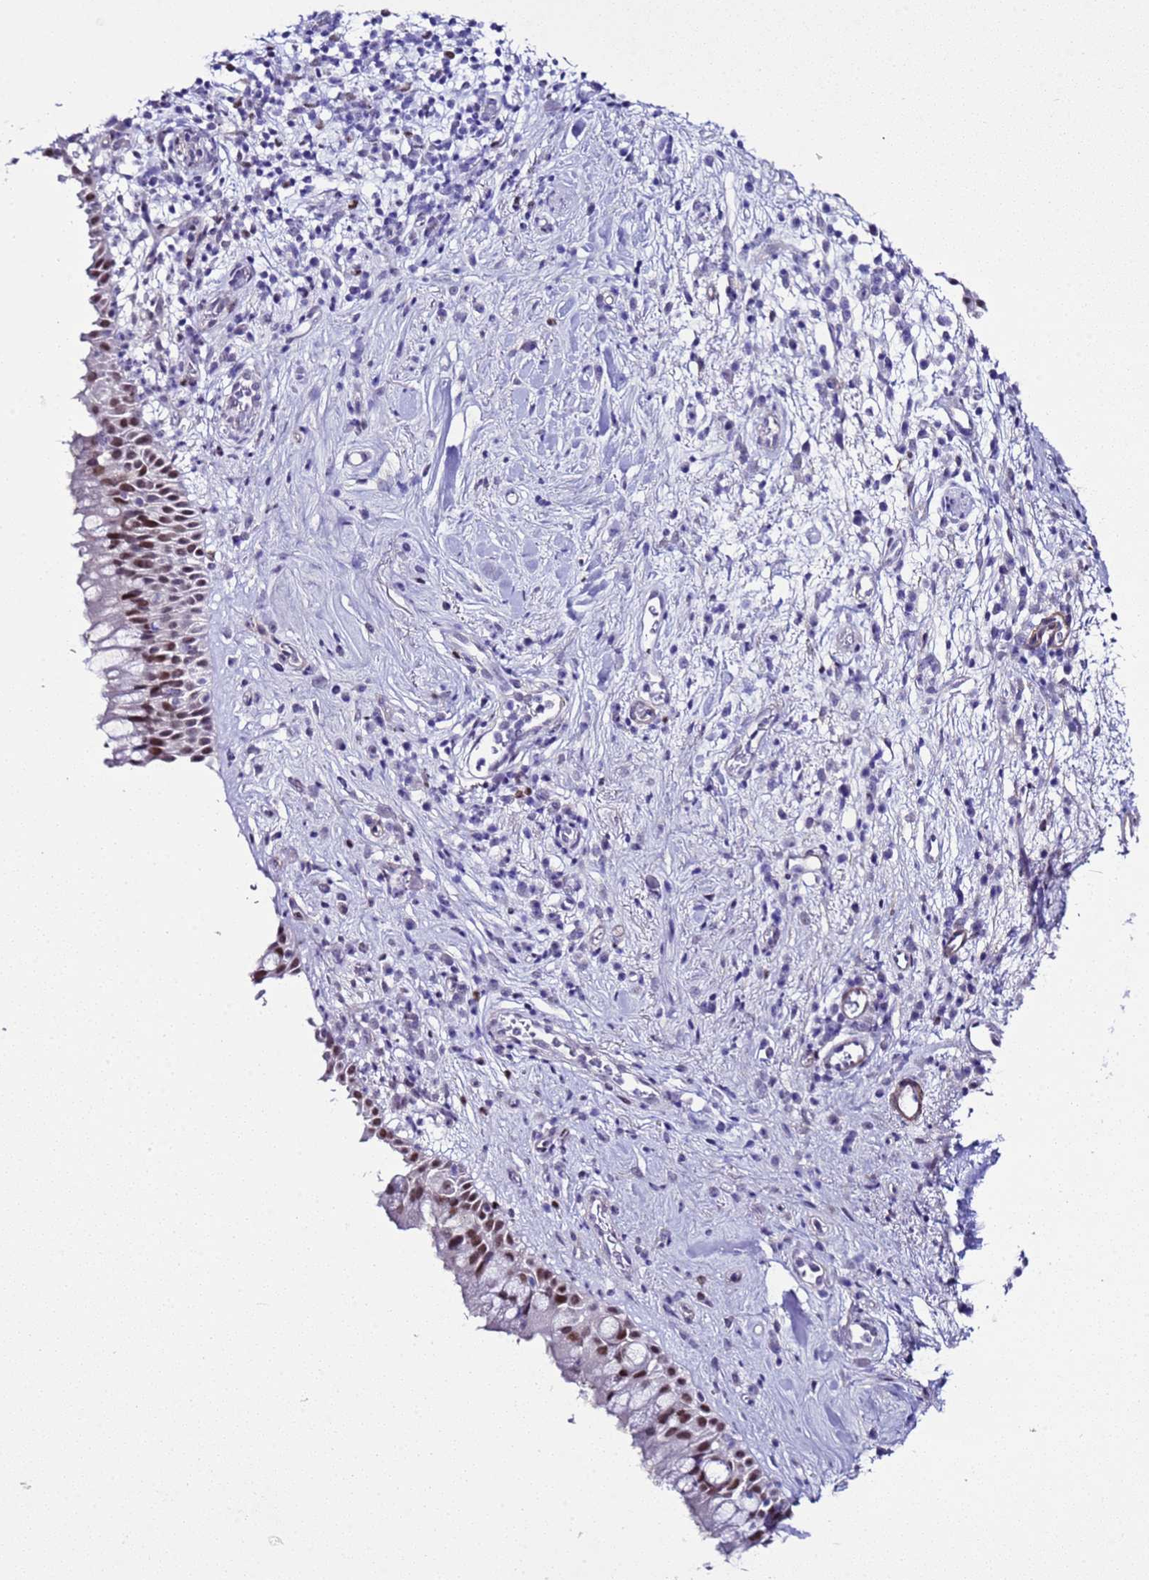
{"staining": {"intensity": "moderate", "quantity": ">75%", "location": "nuclear"}, "tissue": "nasopharynx", "cell_type": "Respiratory epithelial cells", "image_type": "normal", "snomed": [{"axis": "morphology", "description": "Normal tissue, NOS"}, {"axis": "morphology", "description": "Squamous cell carcinoma, NOS"}, {"axis": "topography", "description": "Nasopharynx"}, {"axis": "topography", "description": "Head-Neck"}], "caption": "Protein positivity by IHC shows moderate nuclear staining in about >75% of respiratory epithelial cells in normal nasopharynx.", "gene": "BCL7A", "patient": {"sex": "male", "age": 85}}